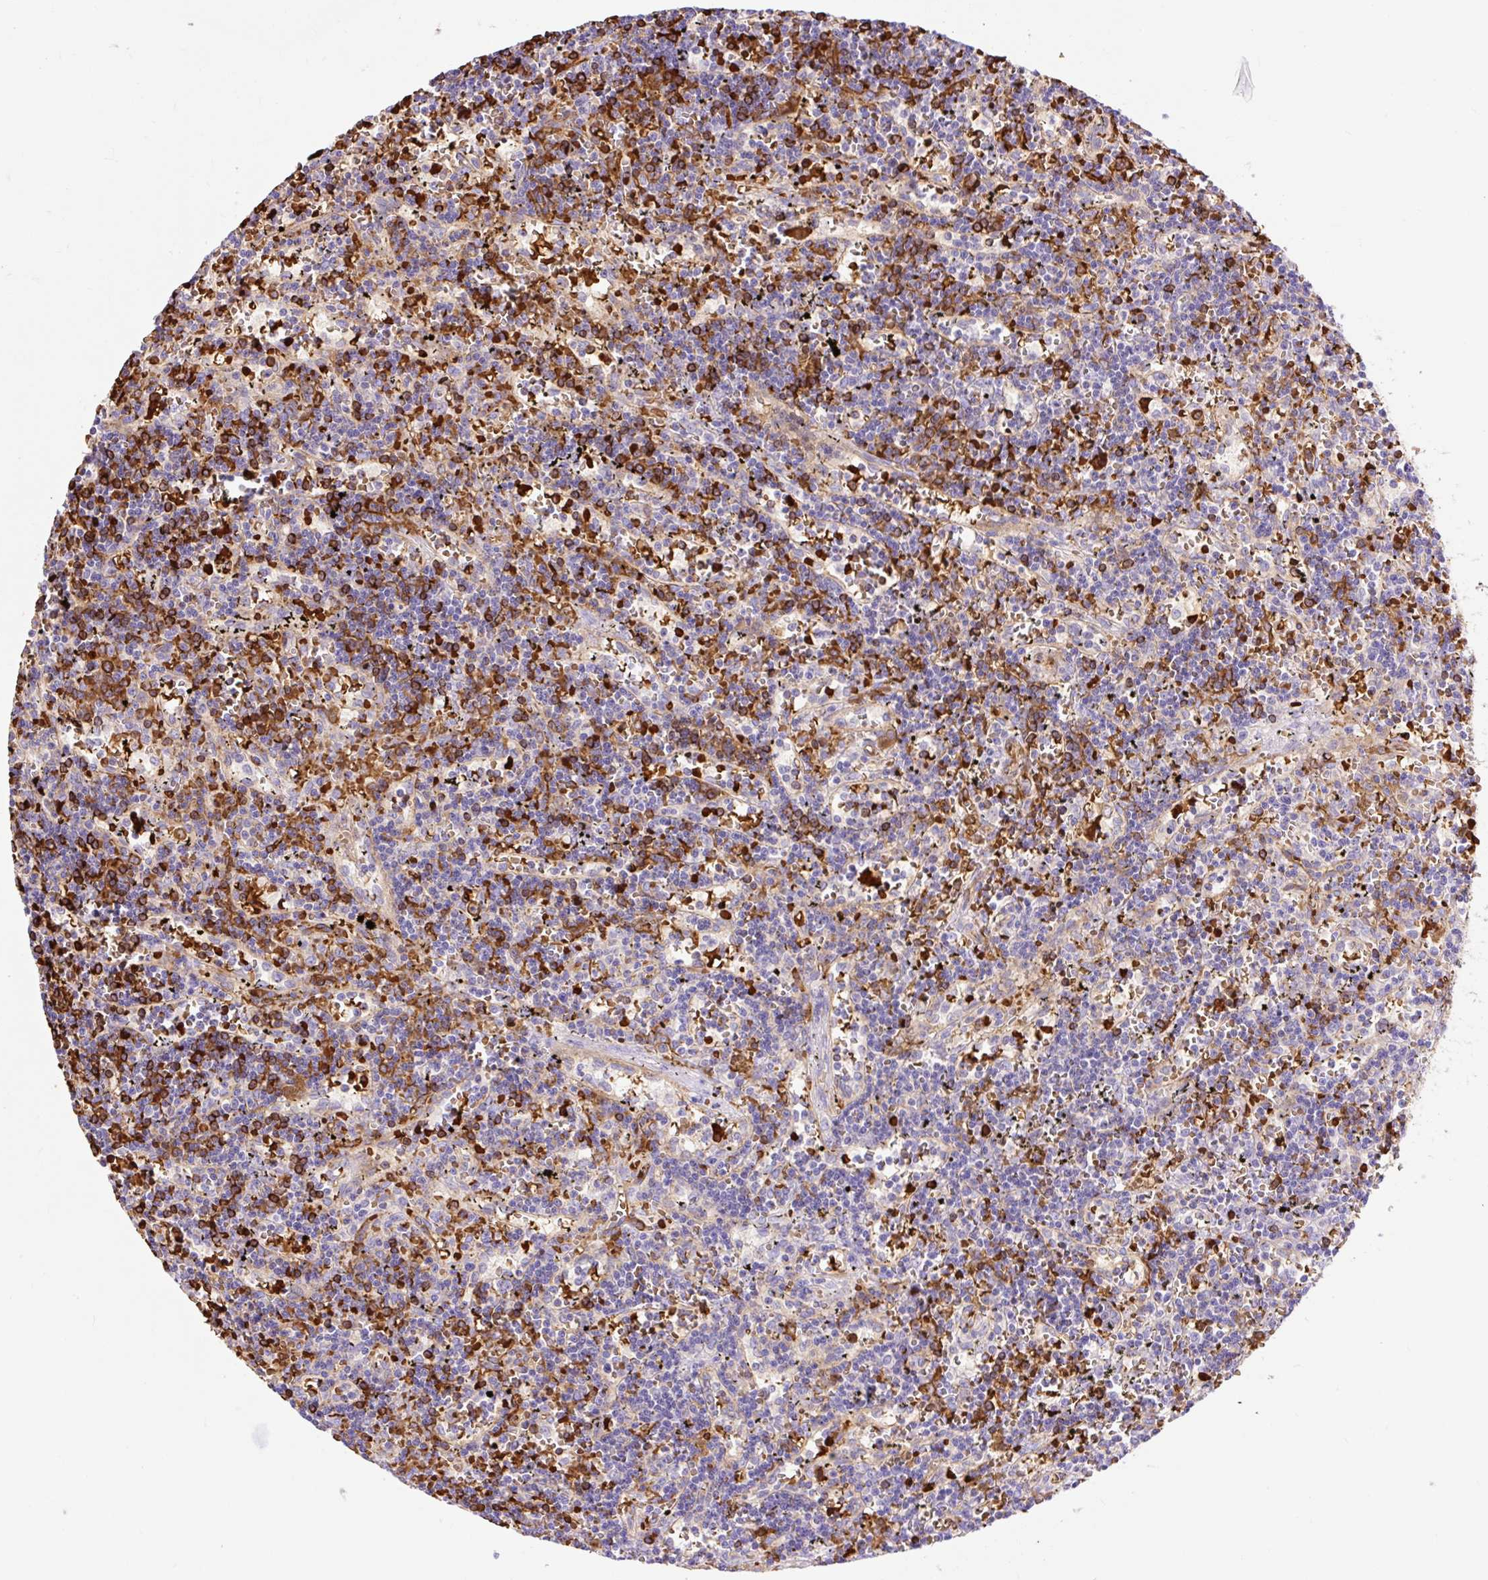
{"staining": {"intensity": "strong", "quantity": "<25%", "location": "cytoplasmic/membranous"}, "tissue": "lymphoma", "cell_type": "Tumor cells", "image_type": "cancer", "snomed": [{"axis": "morphology", "description": "Malignant lymphoma, non-Hodgkin's type, Low grade"}, {"axis": "topography", "description": "Spleen"}], "caption": "Protein staining of low-grade malignant lymphoma, non-Hodgkin's type tissue exhibits strong cytoplasmic/membranous staining in approximately <25% of tumor cells. Immunohistochemistry stains the protein of interest in brown and the nuclei are stained blue.", "gene": "HIP1R", "patient": {"sex": "male", "age": 60}}